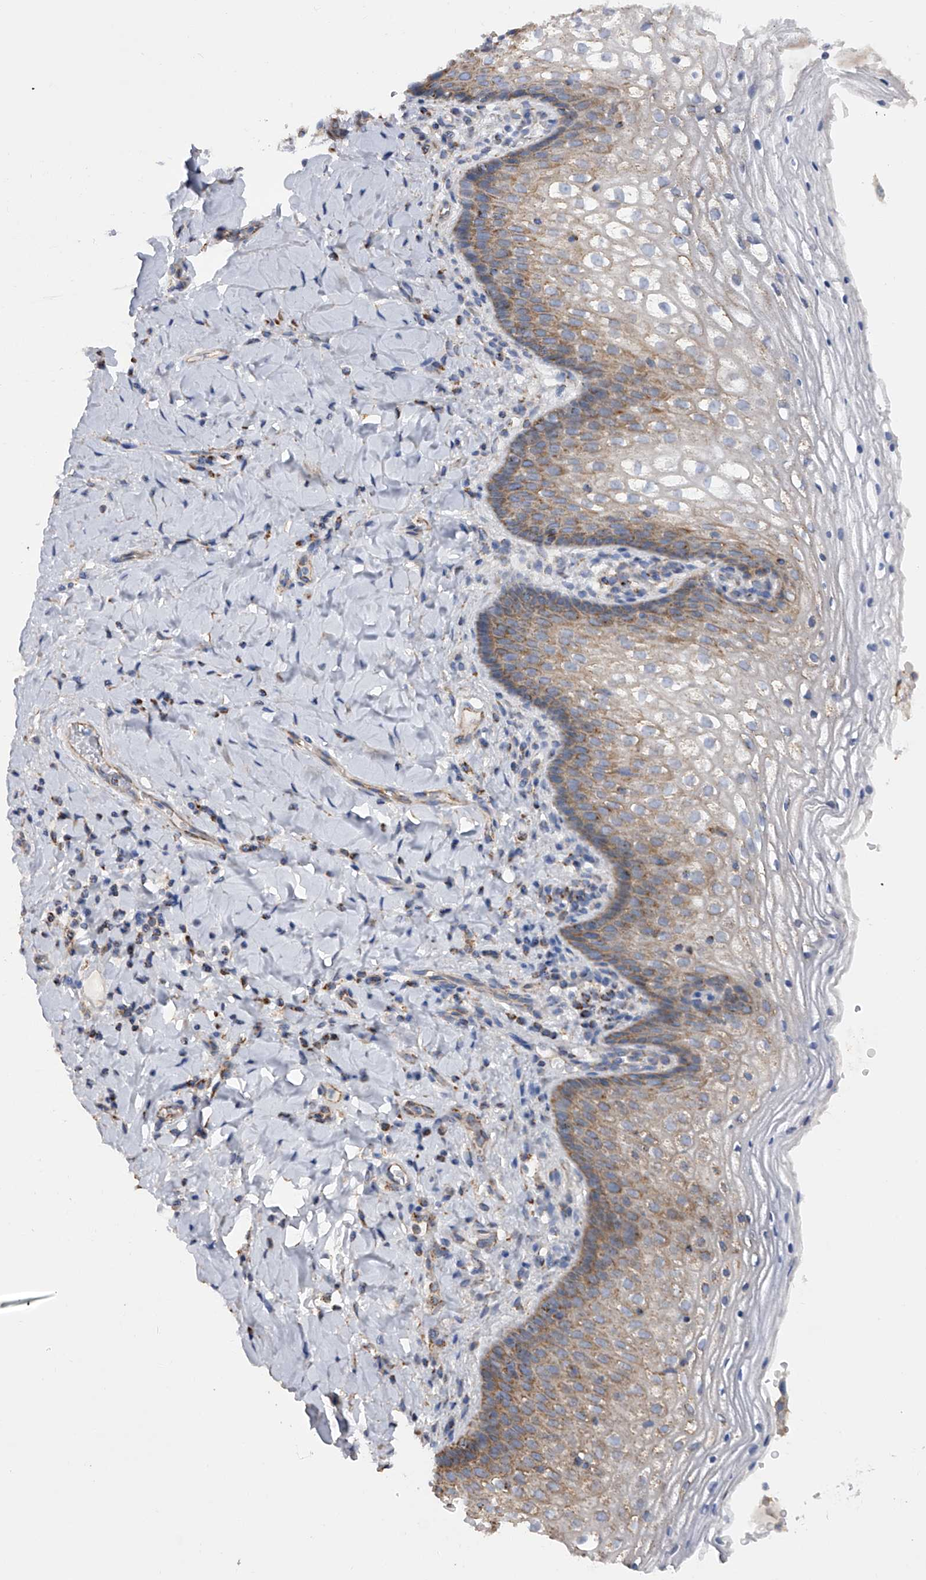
{"staining": {"intensity": "moderate", "quantity": "<25%", "location": "cytoplasmic/membranous"}, "tissue": "vagina", "cell_type": "Squamous epithelial cells", "image_type": "normal", "snomed": [{"axis": "morphology", "description": "Normal tissue, NOS"}, {"axis": "topography", "description": "Vagina"}], "caption": "Unremarkable vagina demonstrates moderate cytoplasmic/membranous positivity in about <25% of squamous epithelial cells, visualized by immunohistochemistry. Nuclei are stained in blue.", "gene": "PDSS2", "patient": {"sex": "female", "age": 60}}